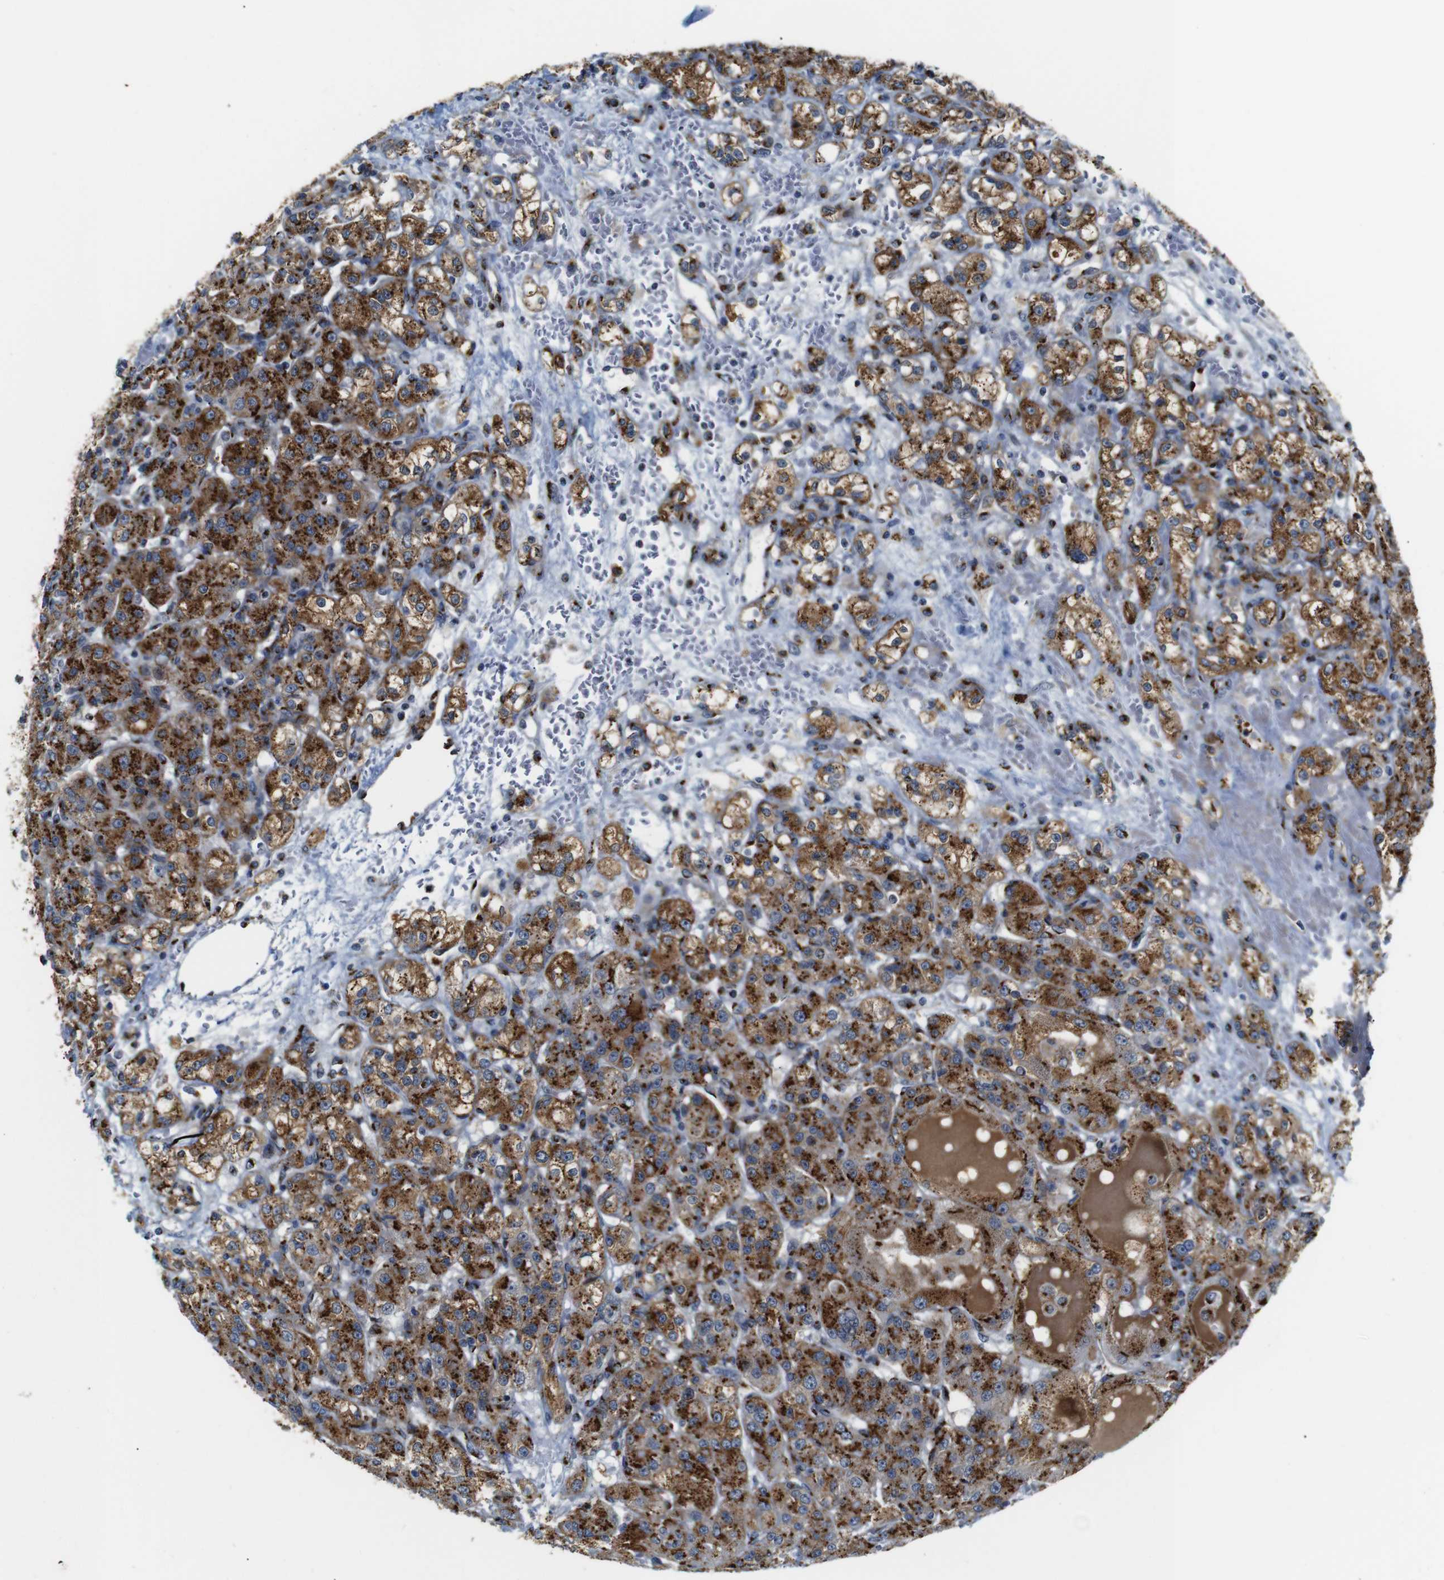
{"staining": {"intensity": "strong", "quantity": ">75%", "location": "cytoplasmic/membranous"}, "tissue": "renal cancer", "cell_type": "Tumor cells", "image_type": "cancer", "snomed": [{"axis": "morphology", "description": "Normal tissue, NOS"}, {"axis": "morphology", "description": "Adenocarcinoma, NOS"}, {"axis": "topography", "description": "Kidney"}], "caption": "Immunohistochemistry photomicrograph of neoplastic tissue: renal adenocarcinoma stained using immunohistochemistry shows high levels of strong protein expression localized specifically in the cytoplasmic/membranous of tumor cells, appearing as a cytoplasmic/membranous brown color.", "gene": "TGOLN2", "patient": {"sex": "male", "age": 61}}